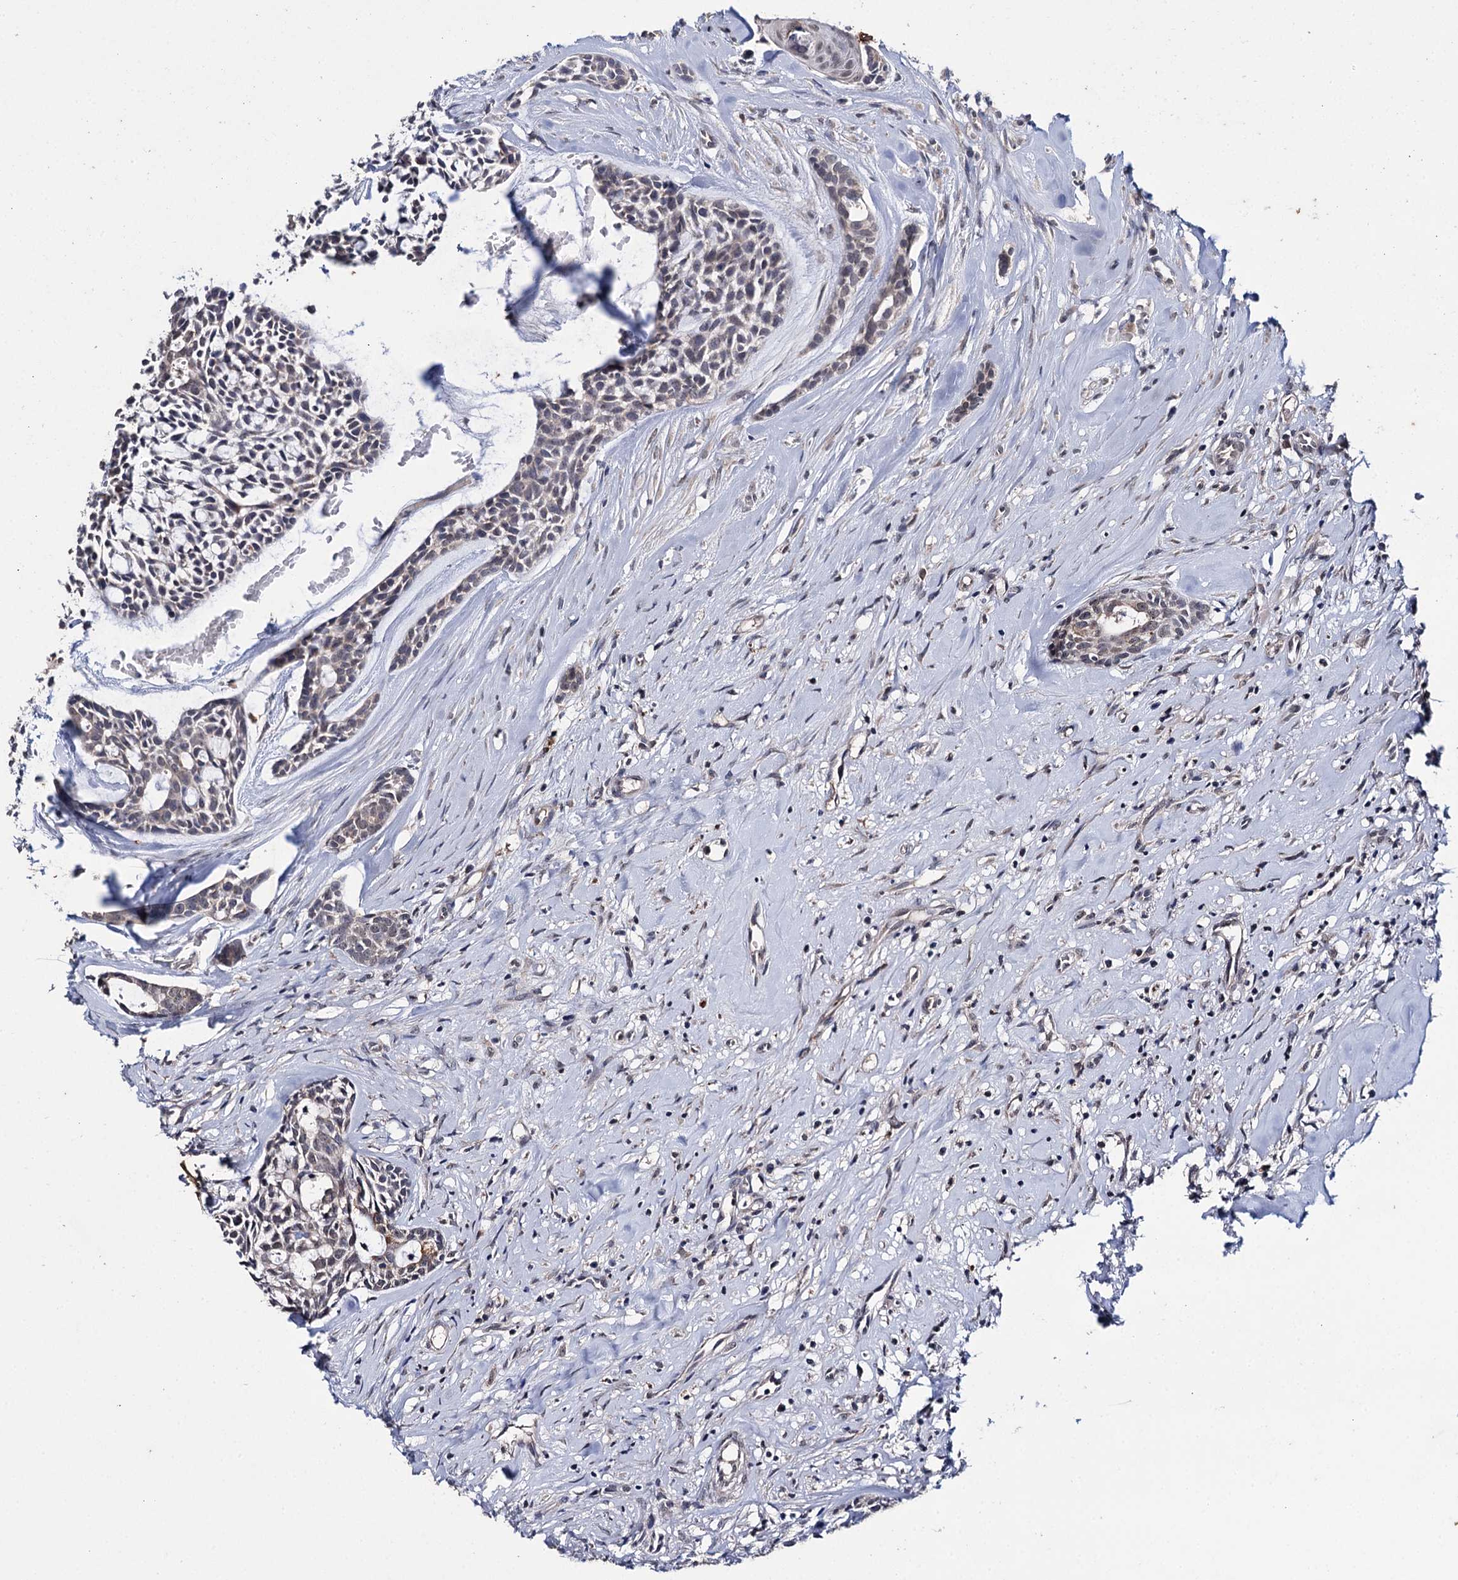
{"staining": {"intensity": "moderate", "quantity": "<25%", "location": "nuclear"}, "tissue": "head and neck cancer", "cell_type": "Tumor cells", "image_type": "cancer", "snomed": [{"axis": "morphology", "description": "Adenocarcinoma, NOS"}, {"axis": "topography", "description": "Subcutis"}, {"axis": "topography", "description": "Head-Neck"}], "caption": "High-power microscopy captured an immunohistochemistry (IHC) photomicrograph of head and neck adenocarcinoma, revealing moderate nuclear positivity in about <25% of tumor cells.", "gene": "CLPB", "patient": {"sex": "female", "age": 73}}